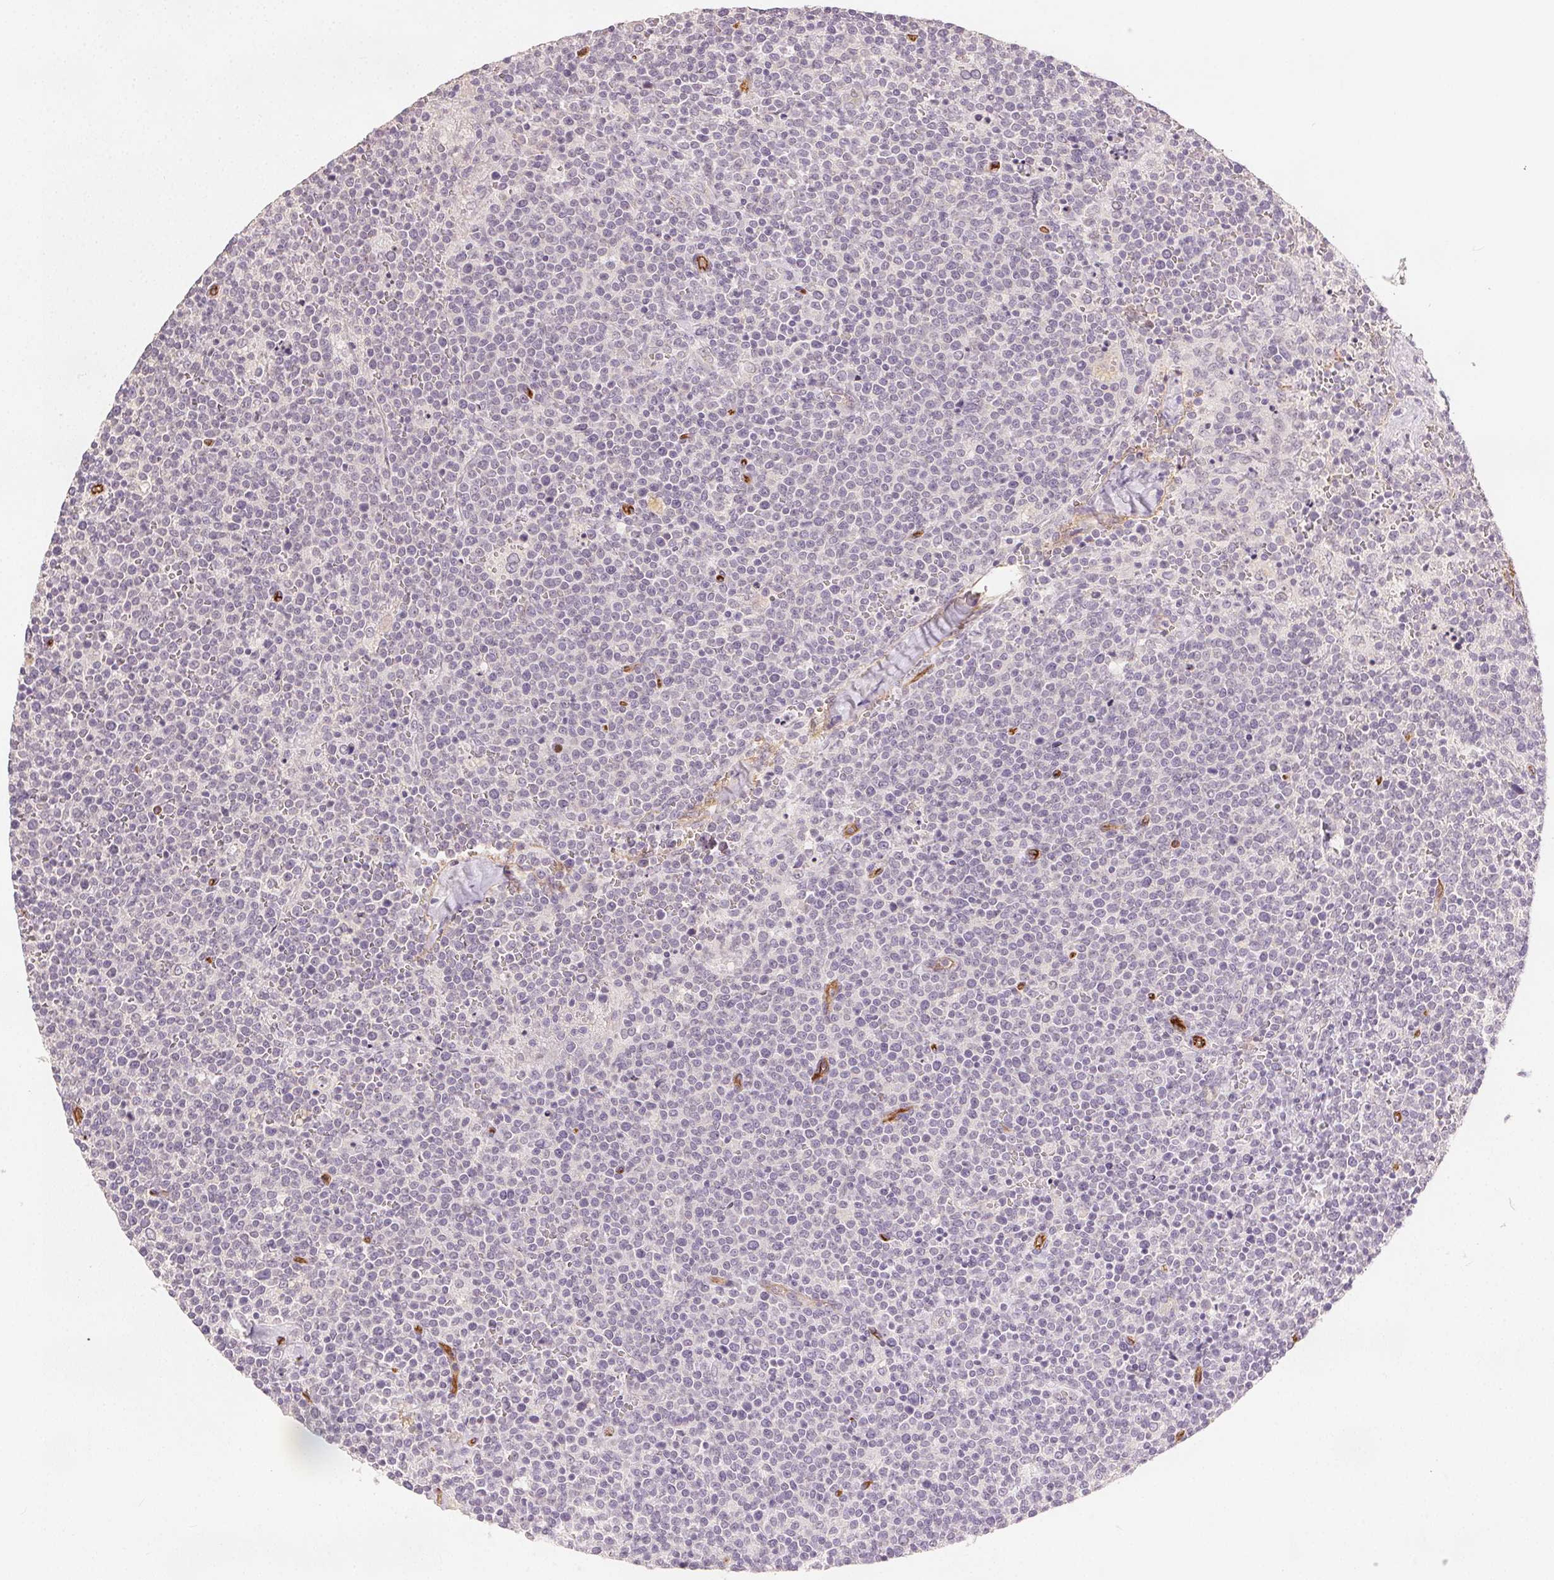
{"staining": {"intensity": "negative", "quantity": "none", "location": "none"}, "tissue": "lymphoma", "cell_type": "Tumor cells", "image_type": "cancer", "snomed": [{"axis": "morphology", "description": "Malignant lymphoma, non-Hodgkin's type, High grade"}, {"axis": "topography", "description": "Lymph node"}], "caption": "This is a photomicrograph of IHC staining of lymphoma, which shows no staining in tumor cells. The staining is performed using DAB brown chromogen with nuclei counter-stained in using hematoxylin.", "gene": "PODXL", "patient": {"sex": "male", "age": 61}}